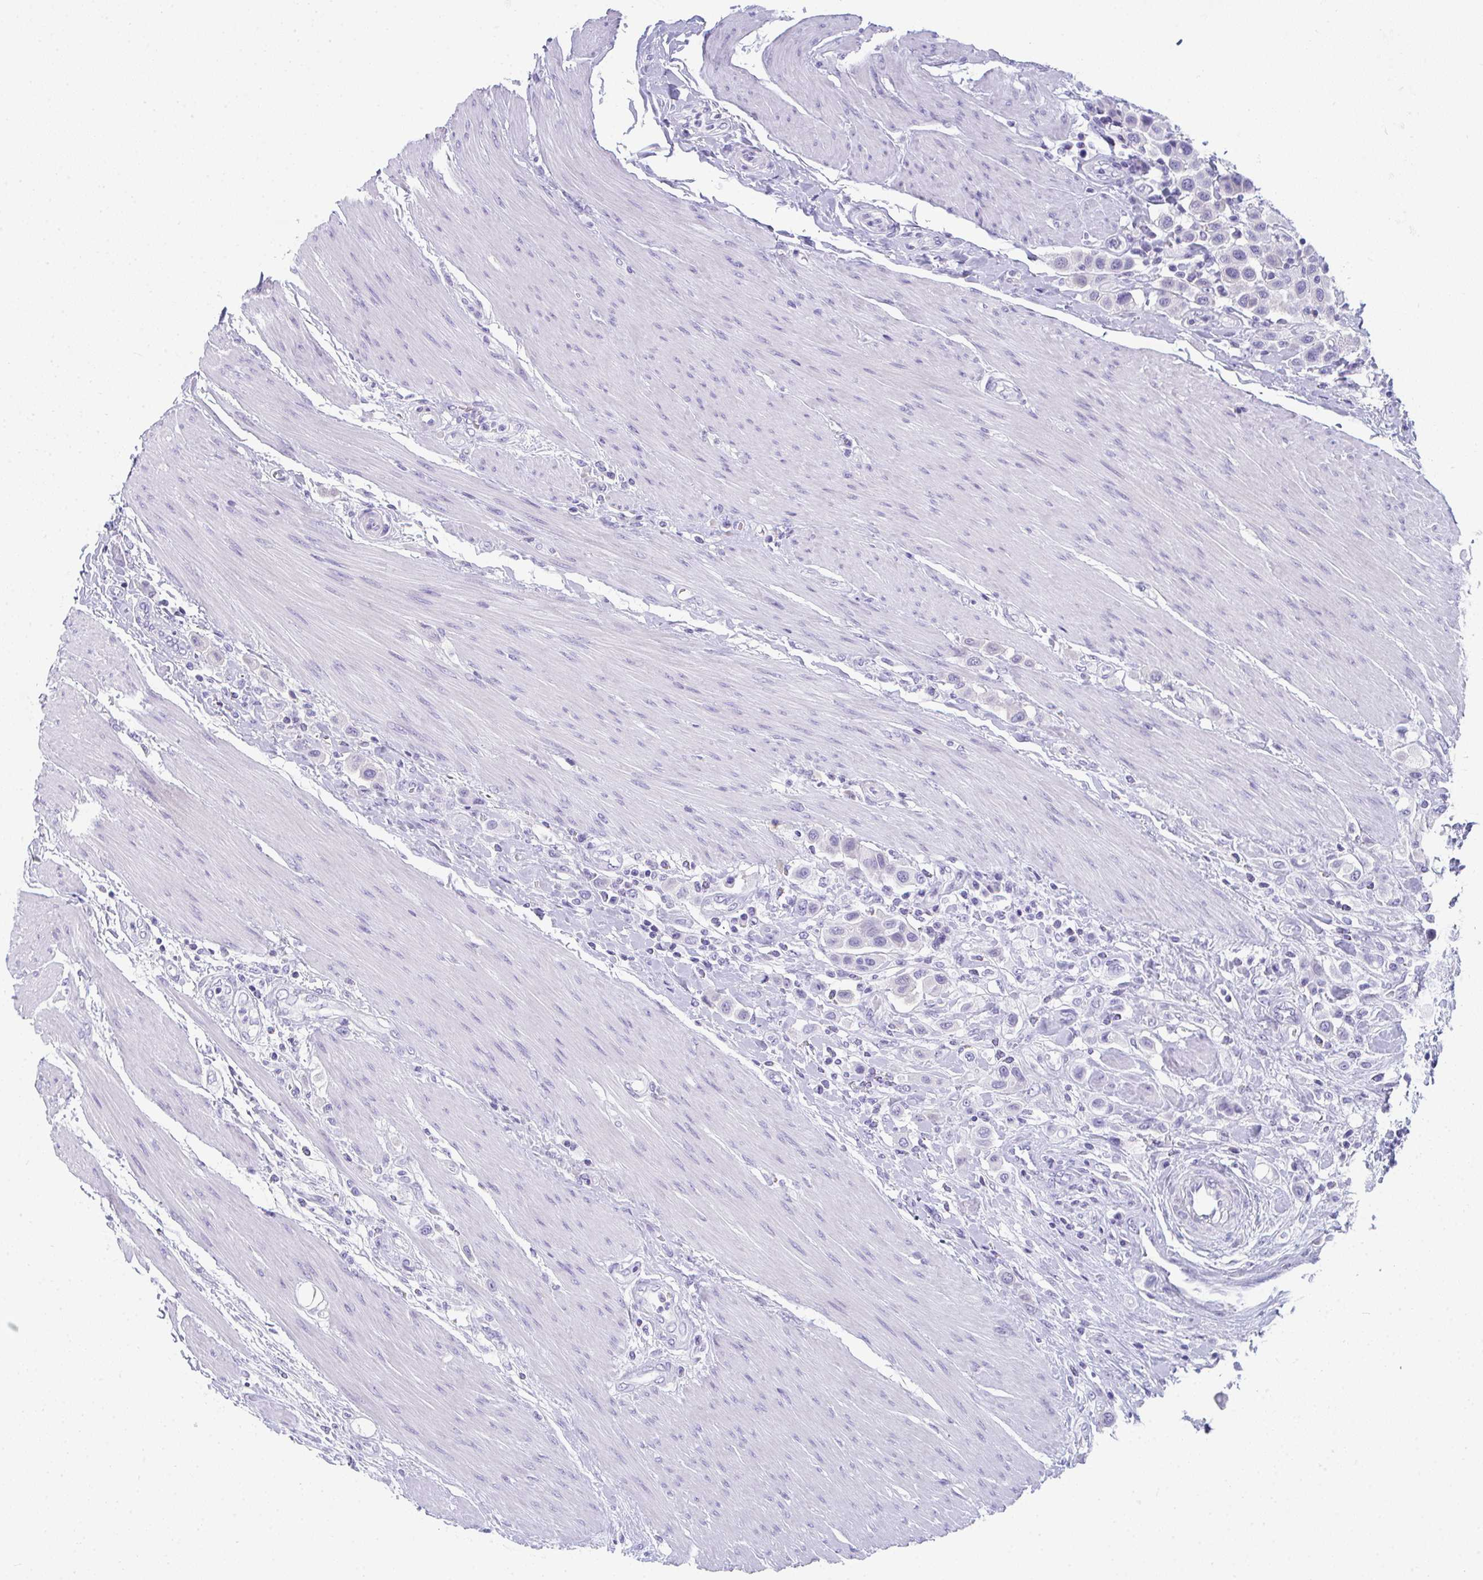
{"staining": {"intensity": "negative", "quantity": "none", "location": "none"}, "tissue": "urothelial cancer", "cell_type": "Tumor cells", "image_type": "cancer", "snomed": [{"axis": "morphology", "description": "Urothelial carcinoma, High grade"}, {"axis": "topography", "description": "Urinary bladder"}], "caption": "Immunohistochemistry histopathology image of high-grade urothelial carcinoma stained for a protein (brown), which shows no staining in tumor cells.", "gene": "TTC30B", "patient": {"sex": "male", "age": 50}}